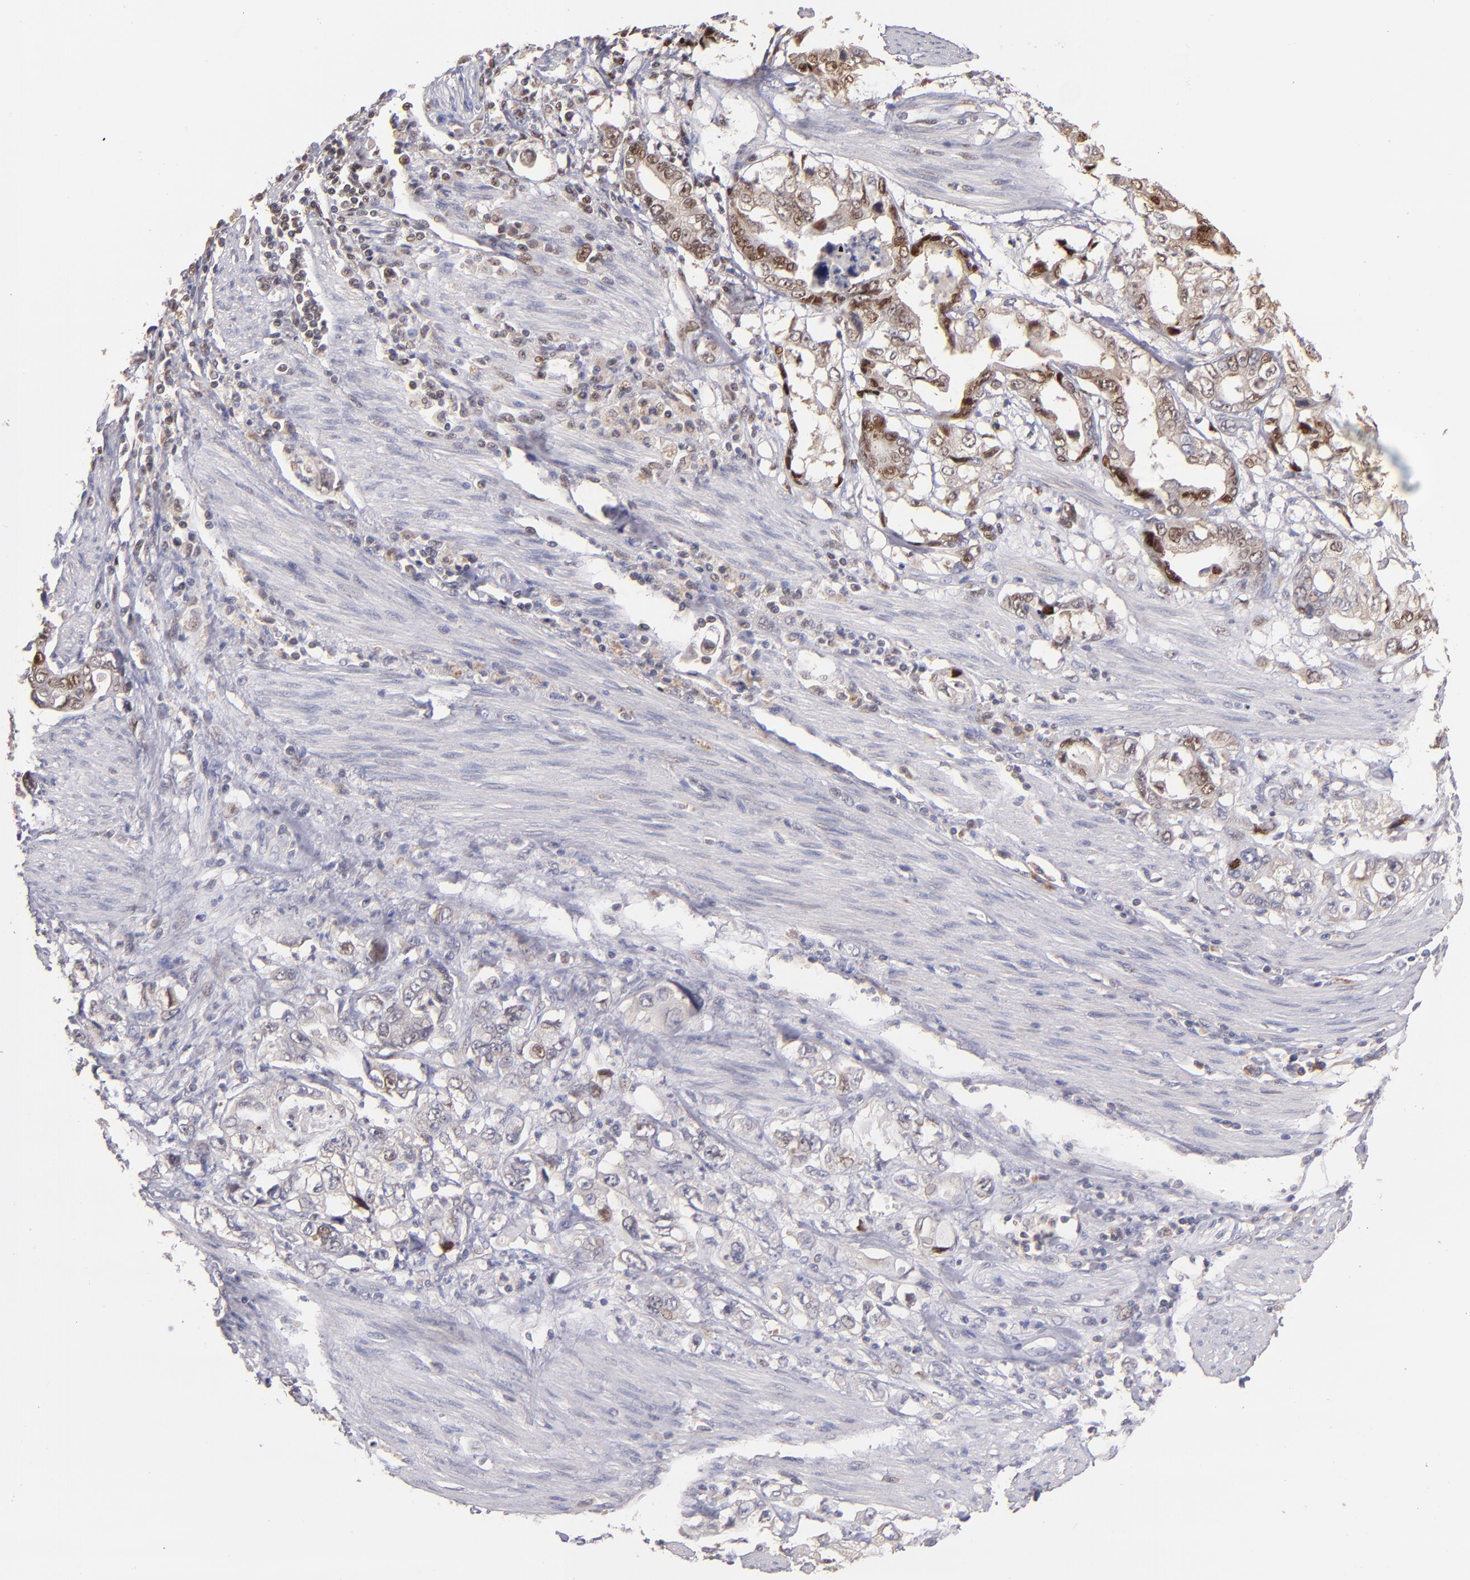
{"staining": {"intensity": "moderate", "quantity": "25%-75%", "location": "cytoplasmic/membranous,nuclear"}, "tissue": "stomach cancer", "cell_type": "Tumor cells", "image_type": "cancer", "snomed": [{"axis": "morphology", "description": "Adenocarcinoma, NOS"}, {"axis": "topography", "description": "Pancreas"}, {"axis": "topography", "description": "Stomach, upper"}], "caption": "Brown immunohistochemical staining in stomach adenocarcinoma demonstrates moderate cytoplasmic/membranous and nuclear staining in about 25%-75% of tumor cells.", "gene": "UPF3B", "patient": {"sex": "male", "age": 77}}